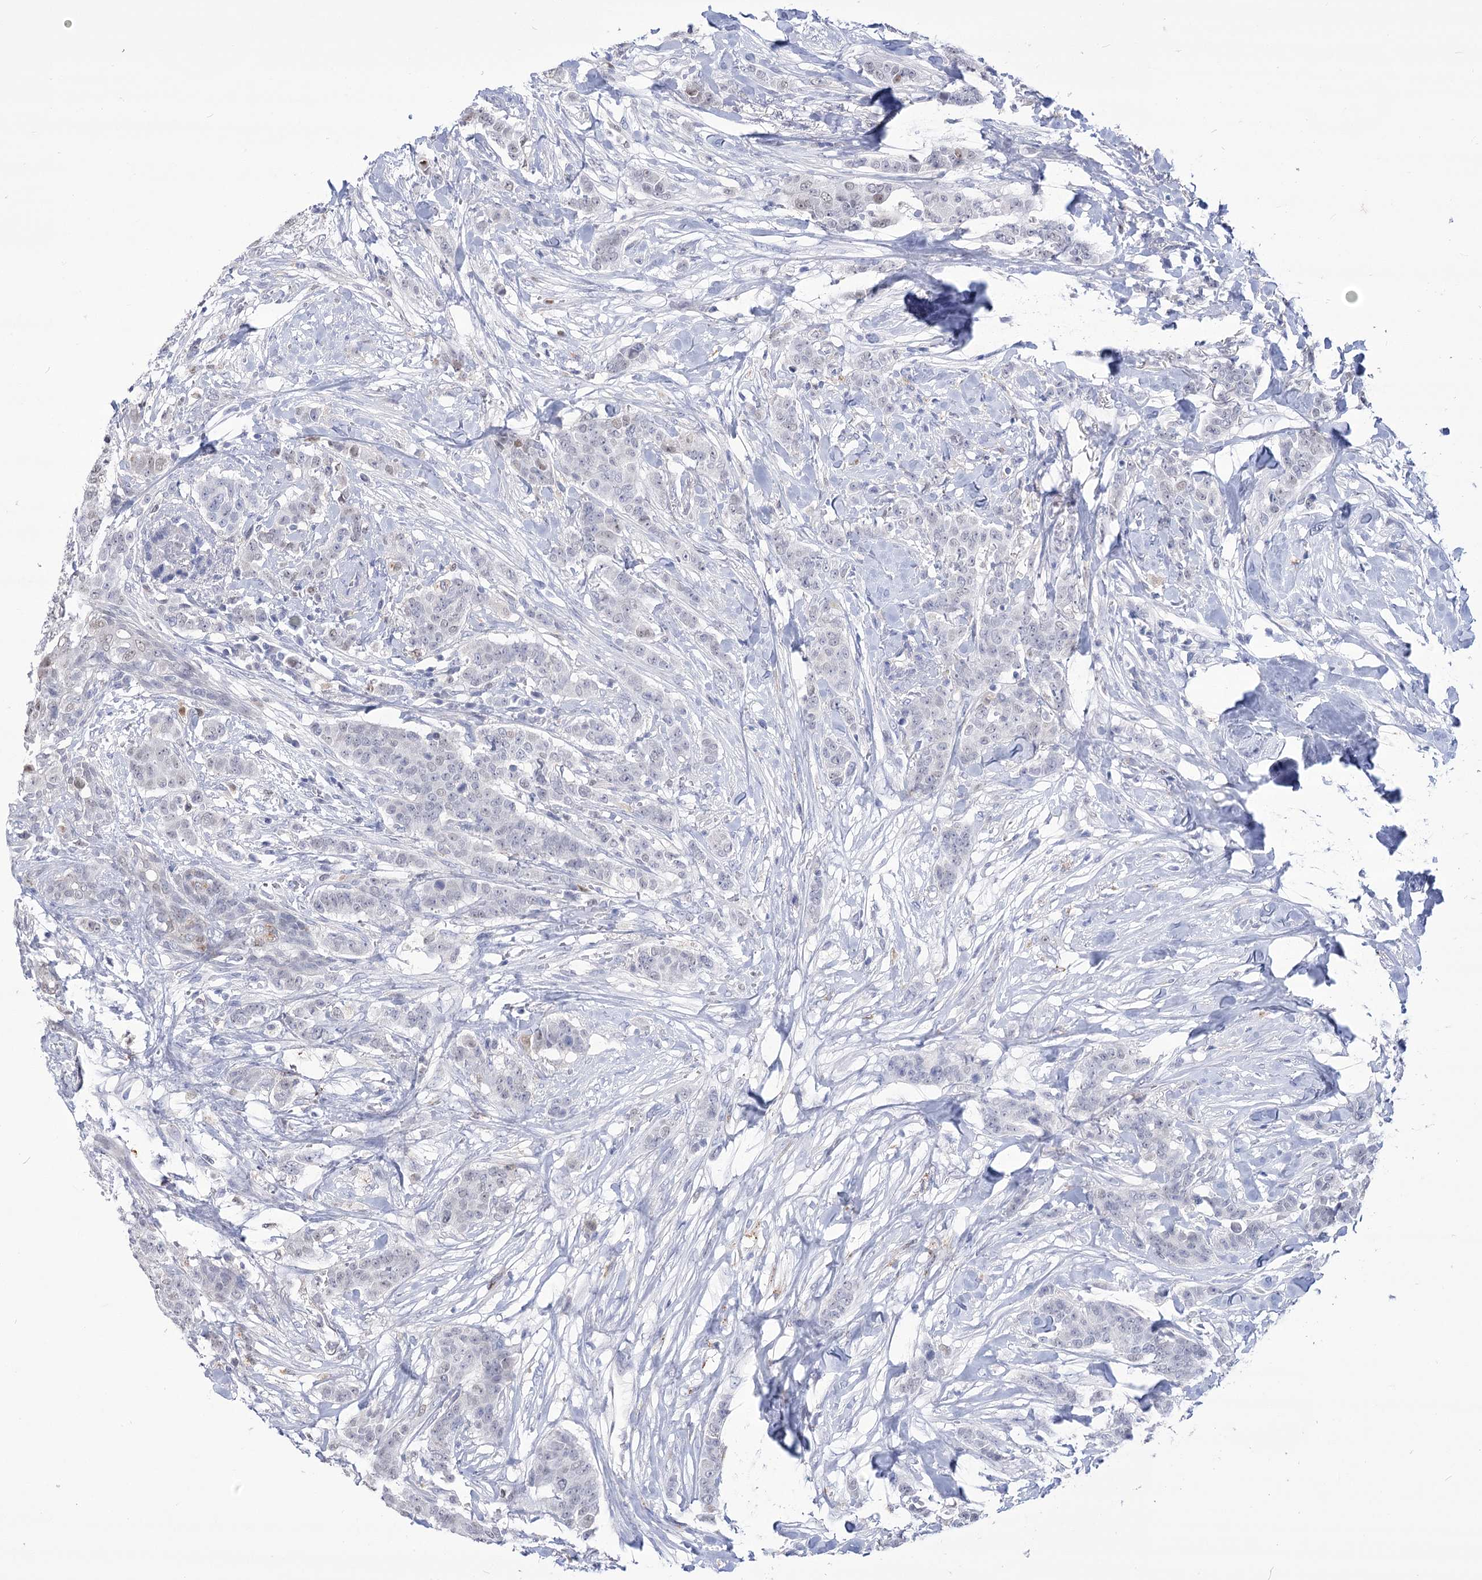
{"staining": {"intensity": "weak", "quantity": "<25%", "location": "nuclear"}, "tissue": "breast cancer", "cell_type": "Tumor cells", "image_type": "cancer", "snomed": [{"axis": "morphology", "description": "Duct carcinoma"}, {"axis": "topography", "description": "Breast"}], "caption": "Tumor cells are negative for brown protein staining in breast cancer.", "gene": "SIAE", "patient": {"sex": "female", "age": 40}}